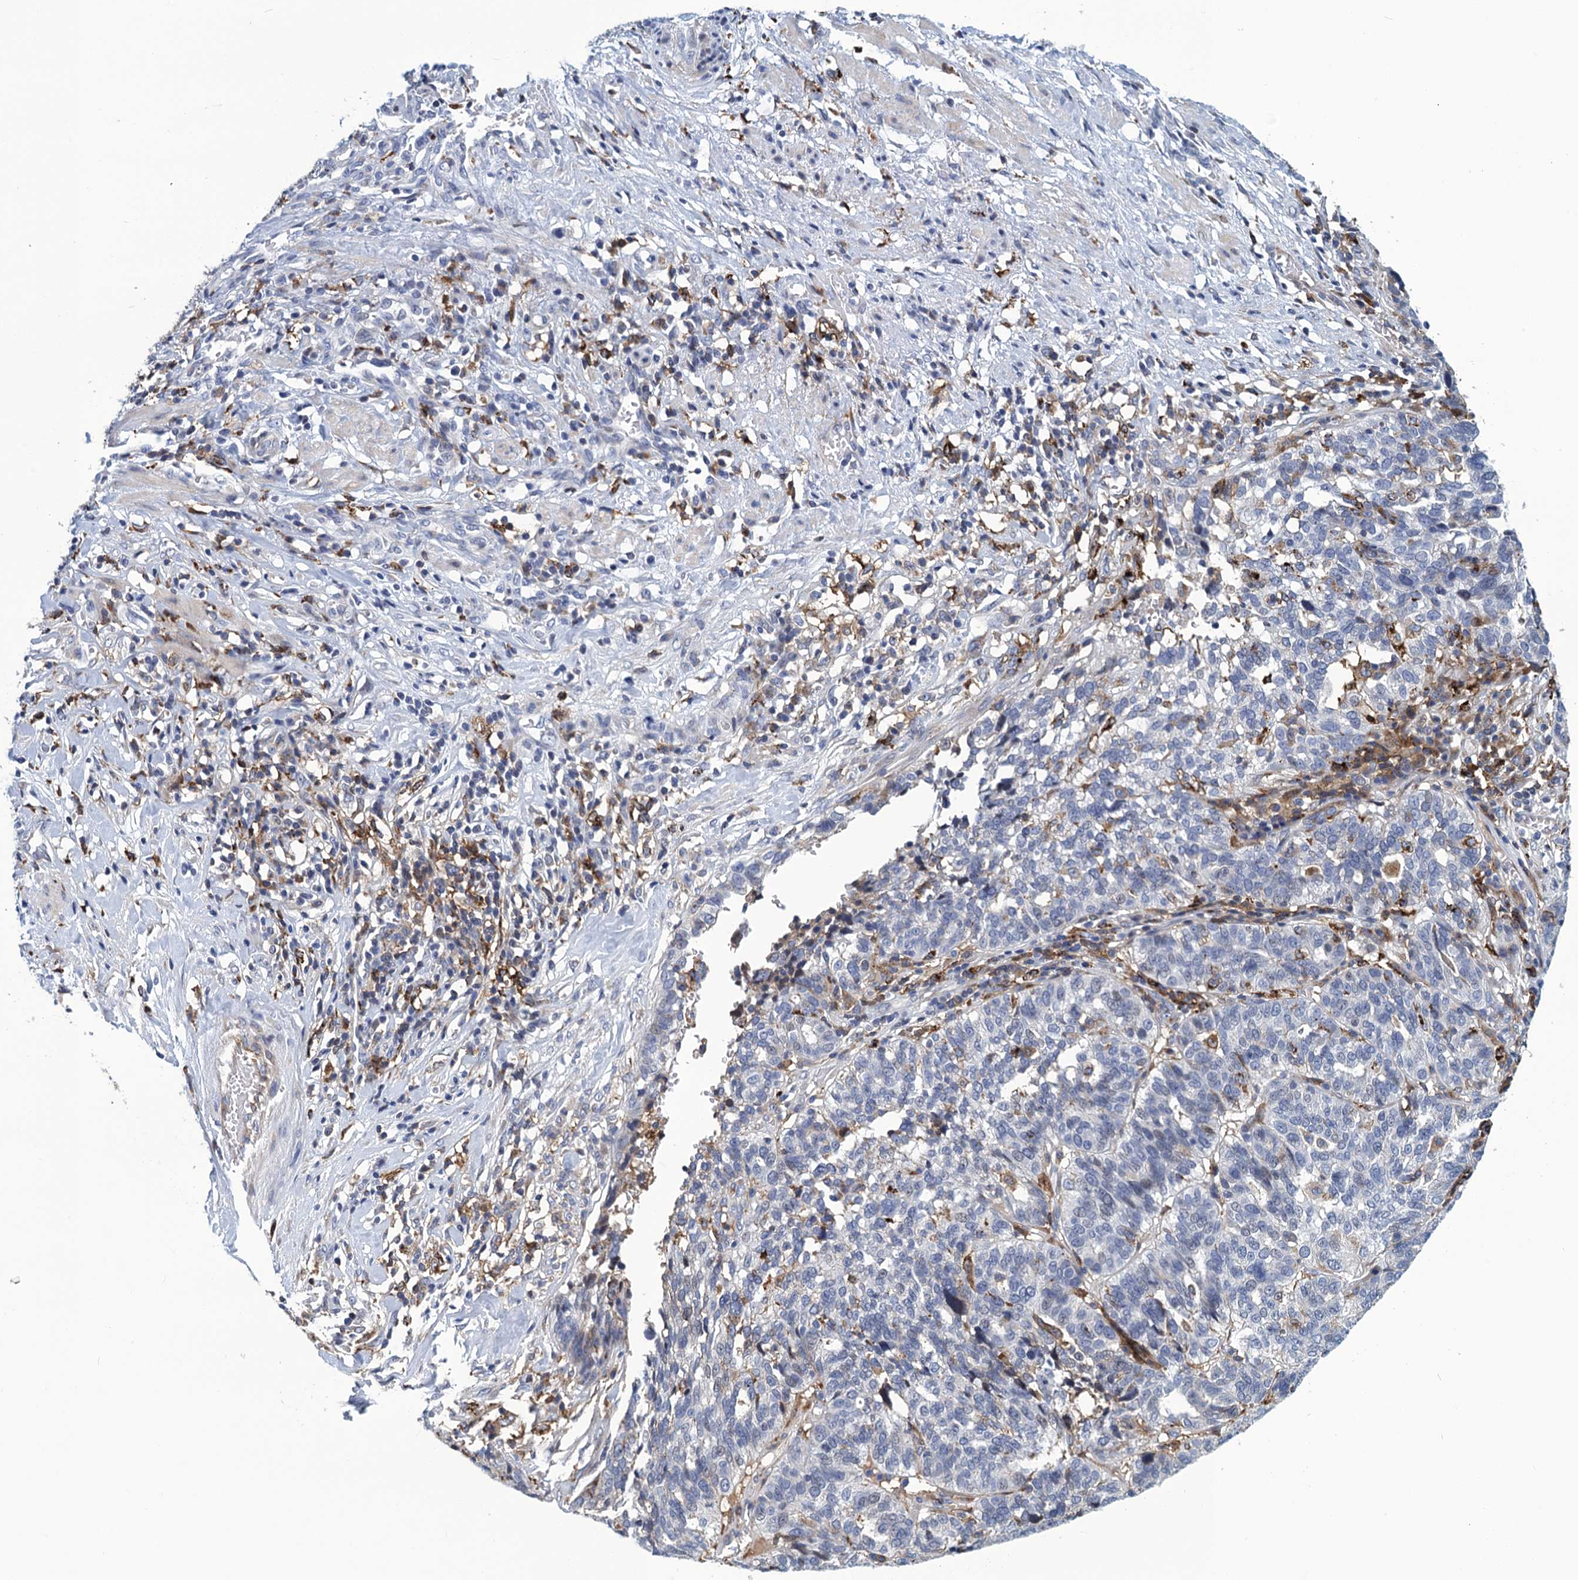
{"staining": {"intensity": "negative", "quantity": "none", "location": "none"}, "tissue": "ovarian cancer", "cell_type": "Tumor cells", "image_type": "cancer", "snomed": [{"axis": "morphology", "description": "Cystadenocarcinoma, serous, NOS"}, {"axis": "topography", "description": "Ovary"}], "caption": "Immunohistochemical staining of human ovarian cancer demonstrates no significant expression in tumor cells. Brightfield microscopy of immunohistochemistry (IHC) stained with DAB (brown) and hematoxylin (blue), captured at high magnification.", "gene": "DNHD1", "patient": {"sex": "female", "age": 59}}